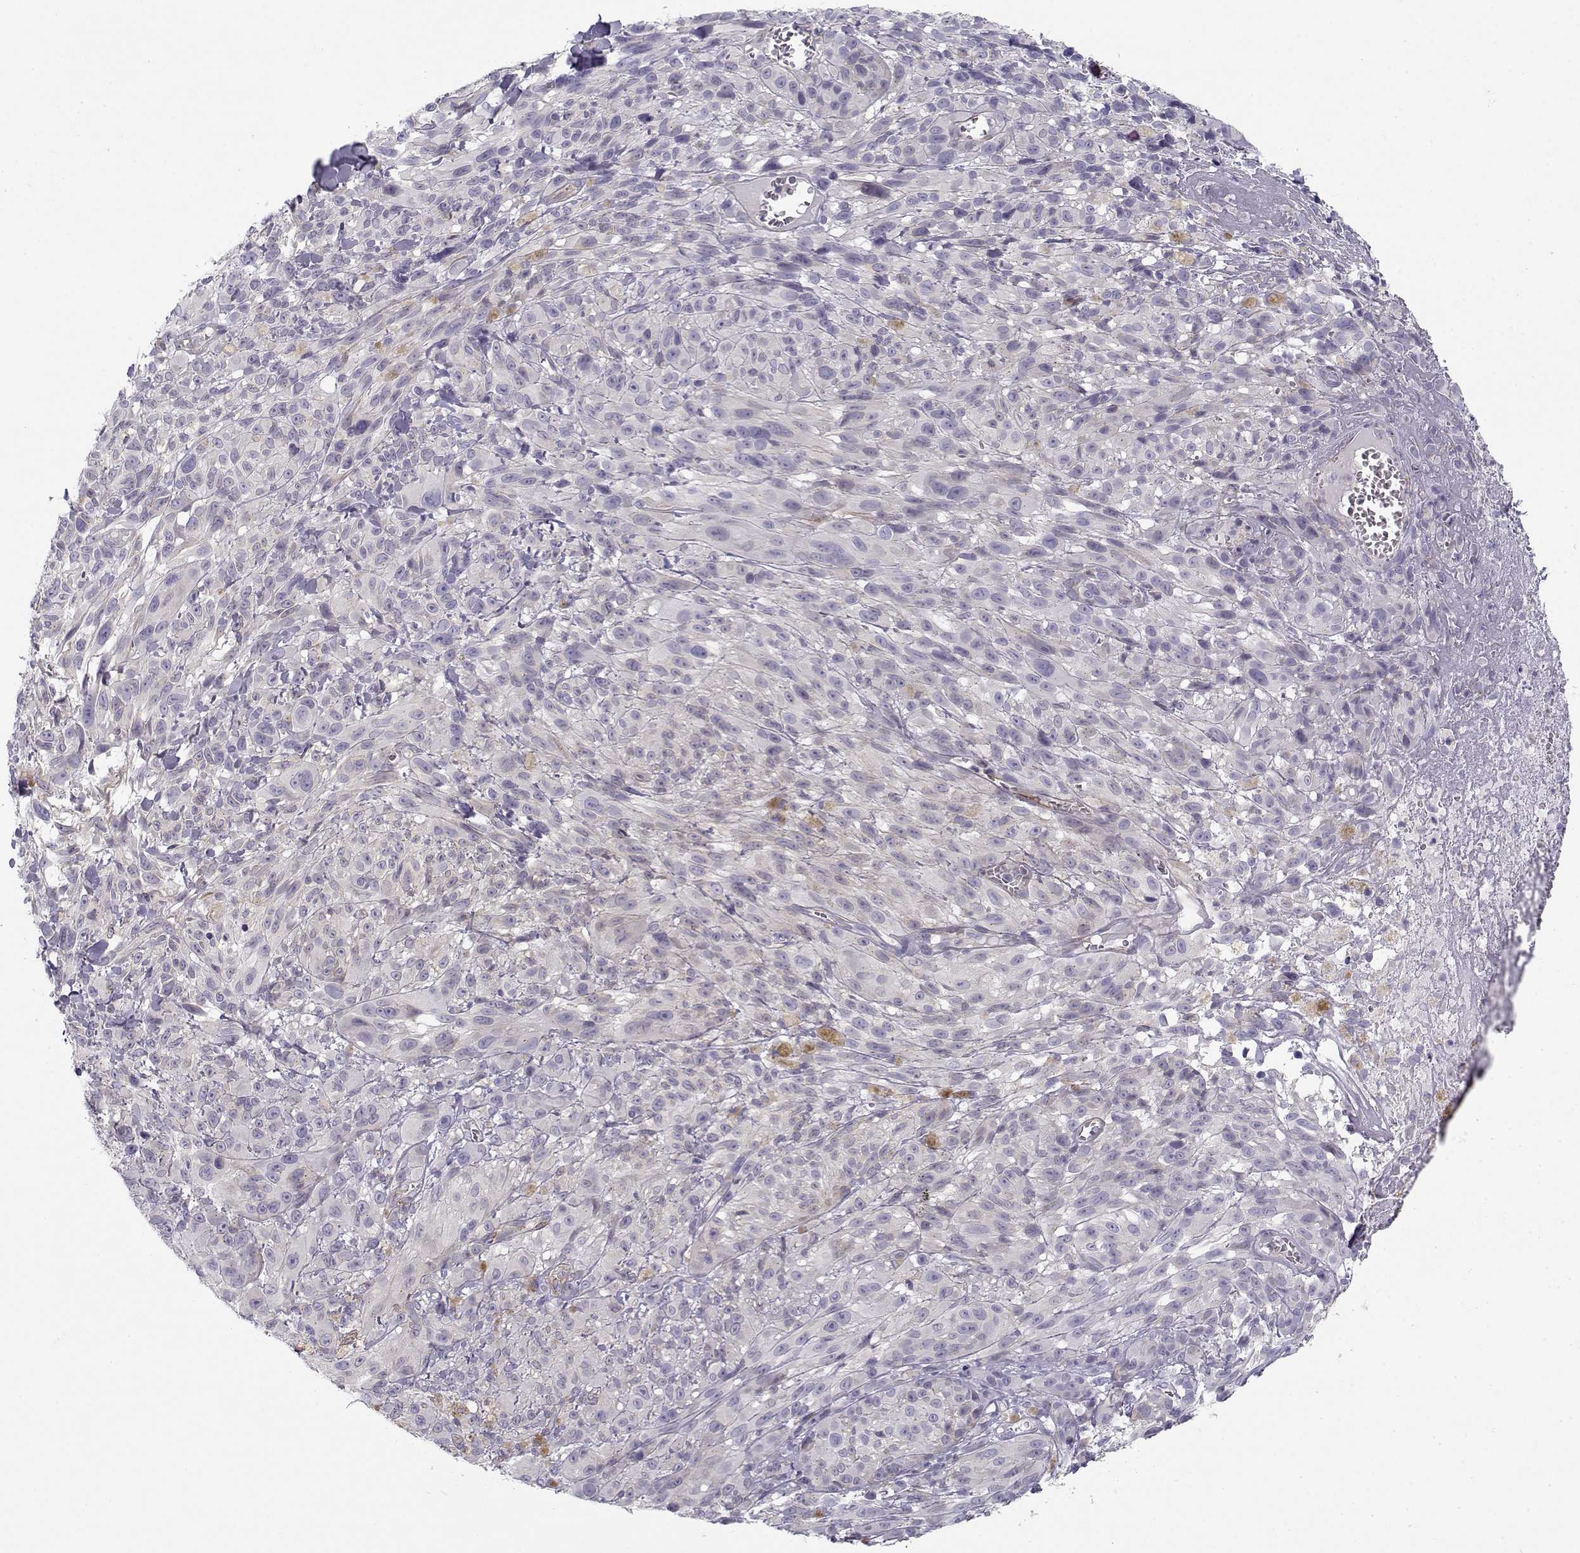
{"staining": {"intensity": "negative", "quantity": "none", "location": "none"}, "tissue": "melanoma", "cell_type": "Tumor cells", "image_type": "cancer", "snomed": [{"axis": "morphology", "description": "Malignant melanoma, NOS"}, {"axis": "topography", "description": "Skin"}], "caption": "Immunohistochemistry (IHC) micrograph of neoplastic tissue: melanoma stained with DAB (3,3'-diaminobenzidine) reveals no significant protein expression in tumor cells.", "gene": "MYO1A", "patient": {"sex": "male", "age": 83}}